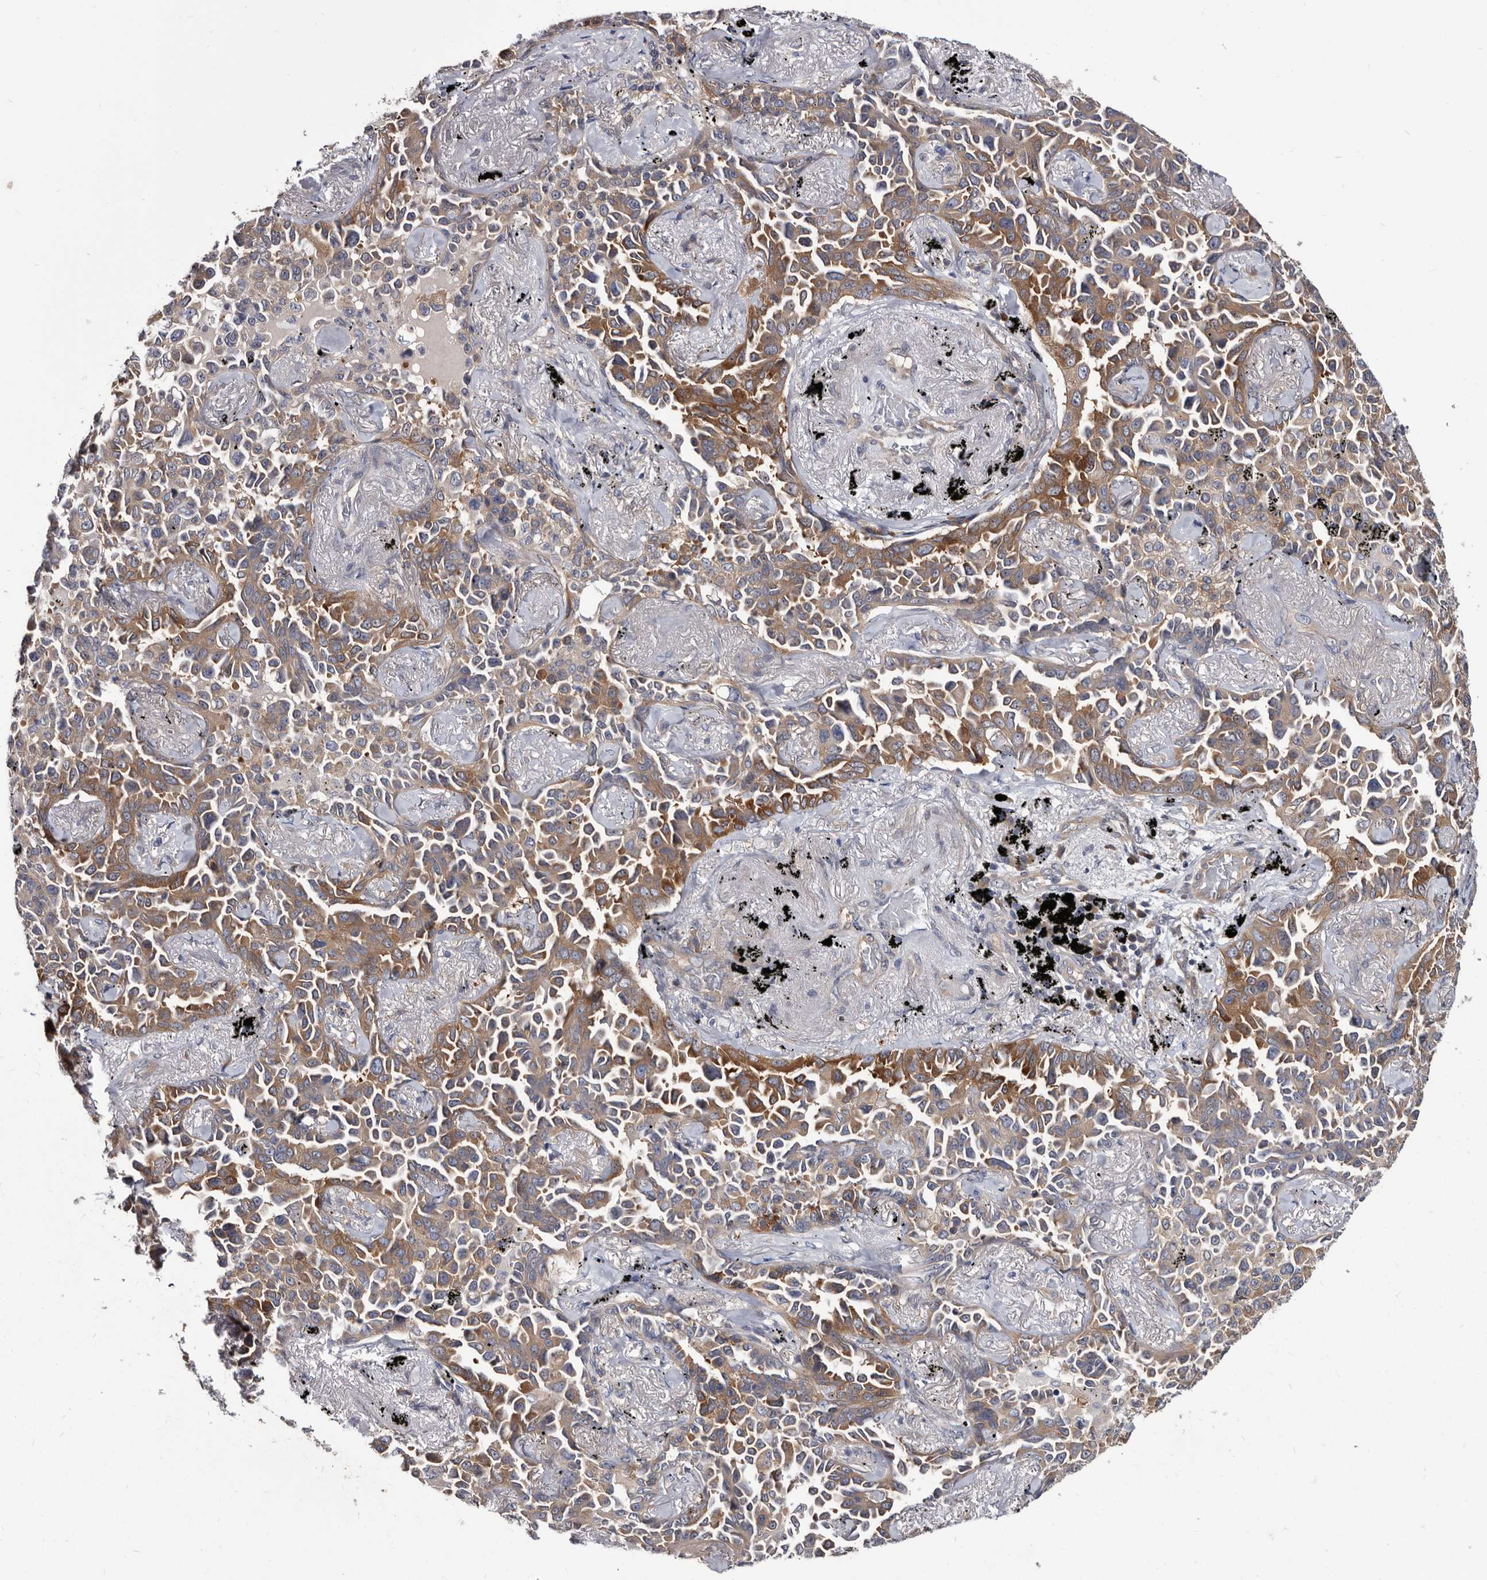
{"staining": {"intensity": "moderate", "quantity": ">75%", "location": "cytoplasmic/membranous"}, "tissue": "lung cancer", "cell_type": "Tumor cells", "image_type": "cancer", "snomed": [{"axis": "morphology", "description": "Adenocarcinoma, NOS"}, {"axis": "topography", "description": "Lung"}], "caption": "Moderate cytoplasmic/membranous positivity for a protein is identified in about >75% of tumor cells of lung adenocarcinoma using immunohistochemistry.", "gene": "ABCF2", "patient": {"sex": "female", "age": 67}}